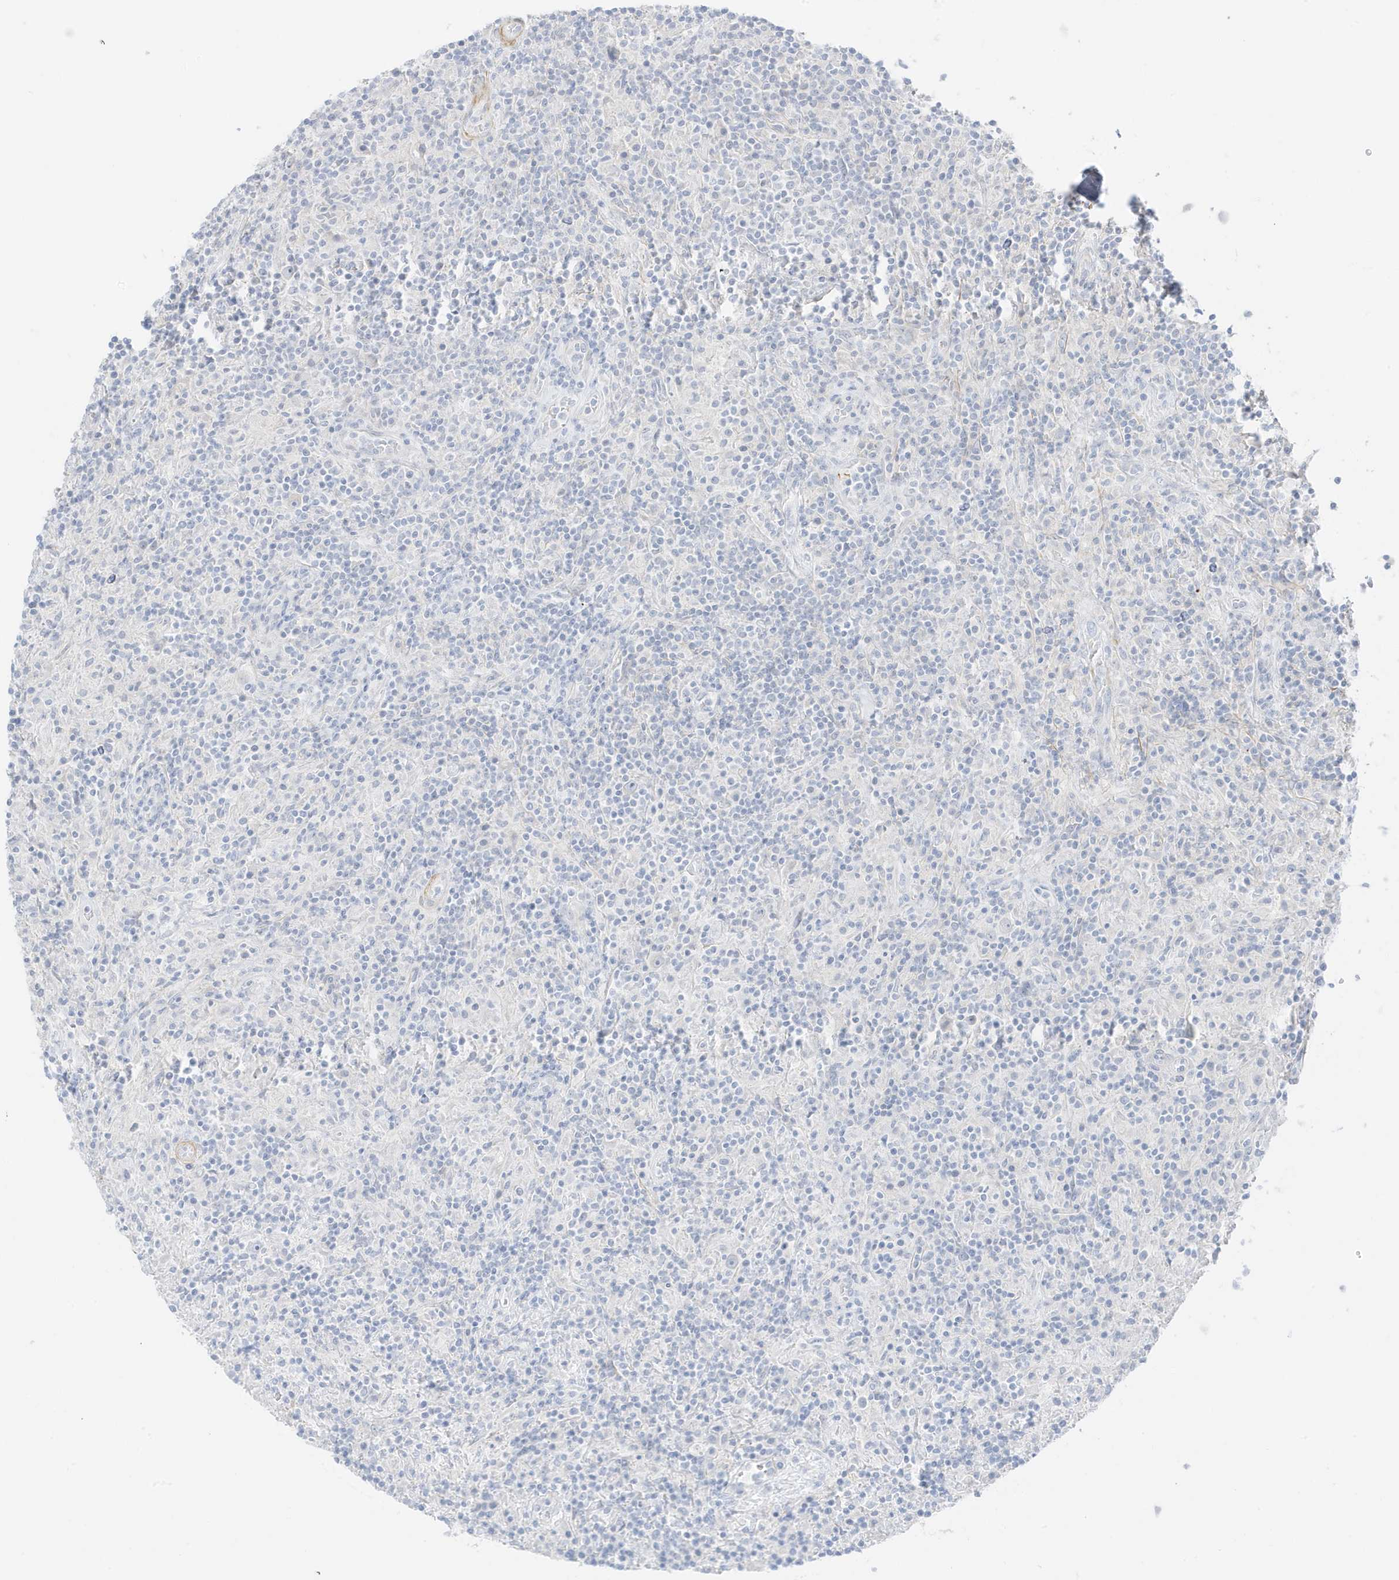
{"staining": {"intensity": "negative", "quantity": "none", "location": "none"}, "tissue": "lymphoma", "cell_type": "Tumor cells", "image_type": "cancer", "snomed": [{"axis": "morphology", "description": "Hodgkin's disease, NOS"}, {"axis": "topography", "description": "Lymph node"}], "caption": "Human Hodgkin's disease stained for a protein using immunohistochemistry displays no expression in tumor cells.", "gene": "SLC22A13", "patient": {"sex": "male", "age": 70}}